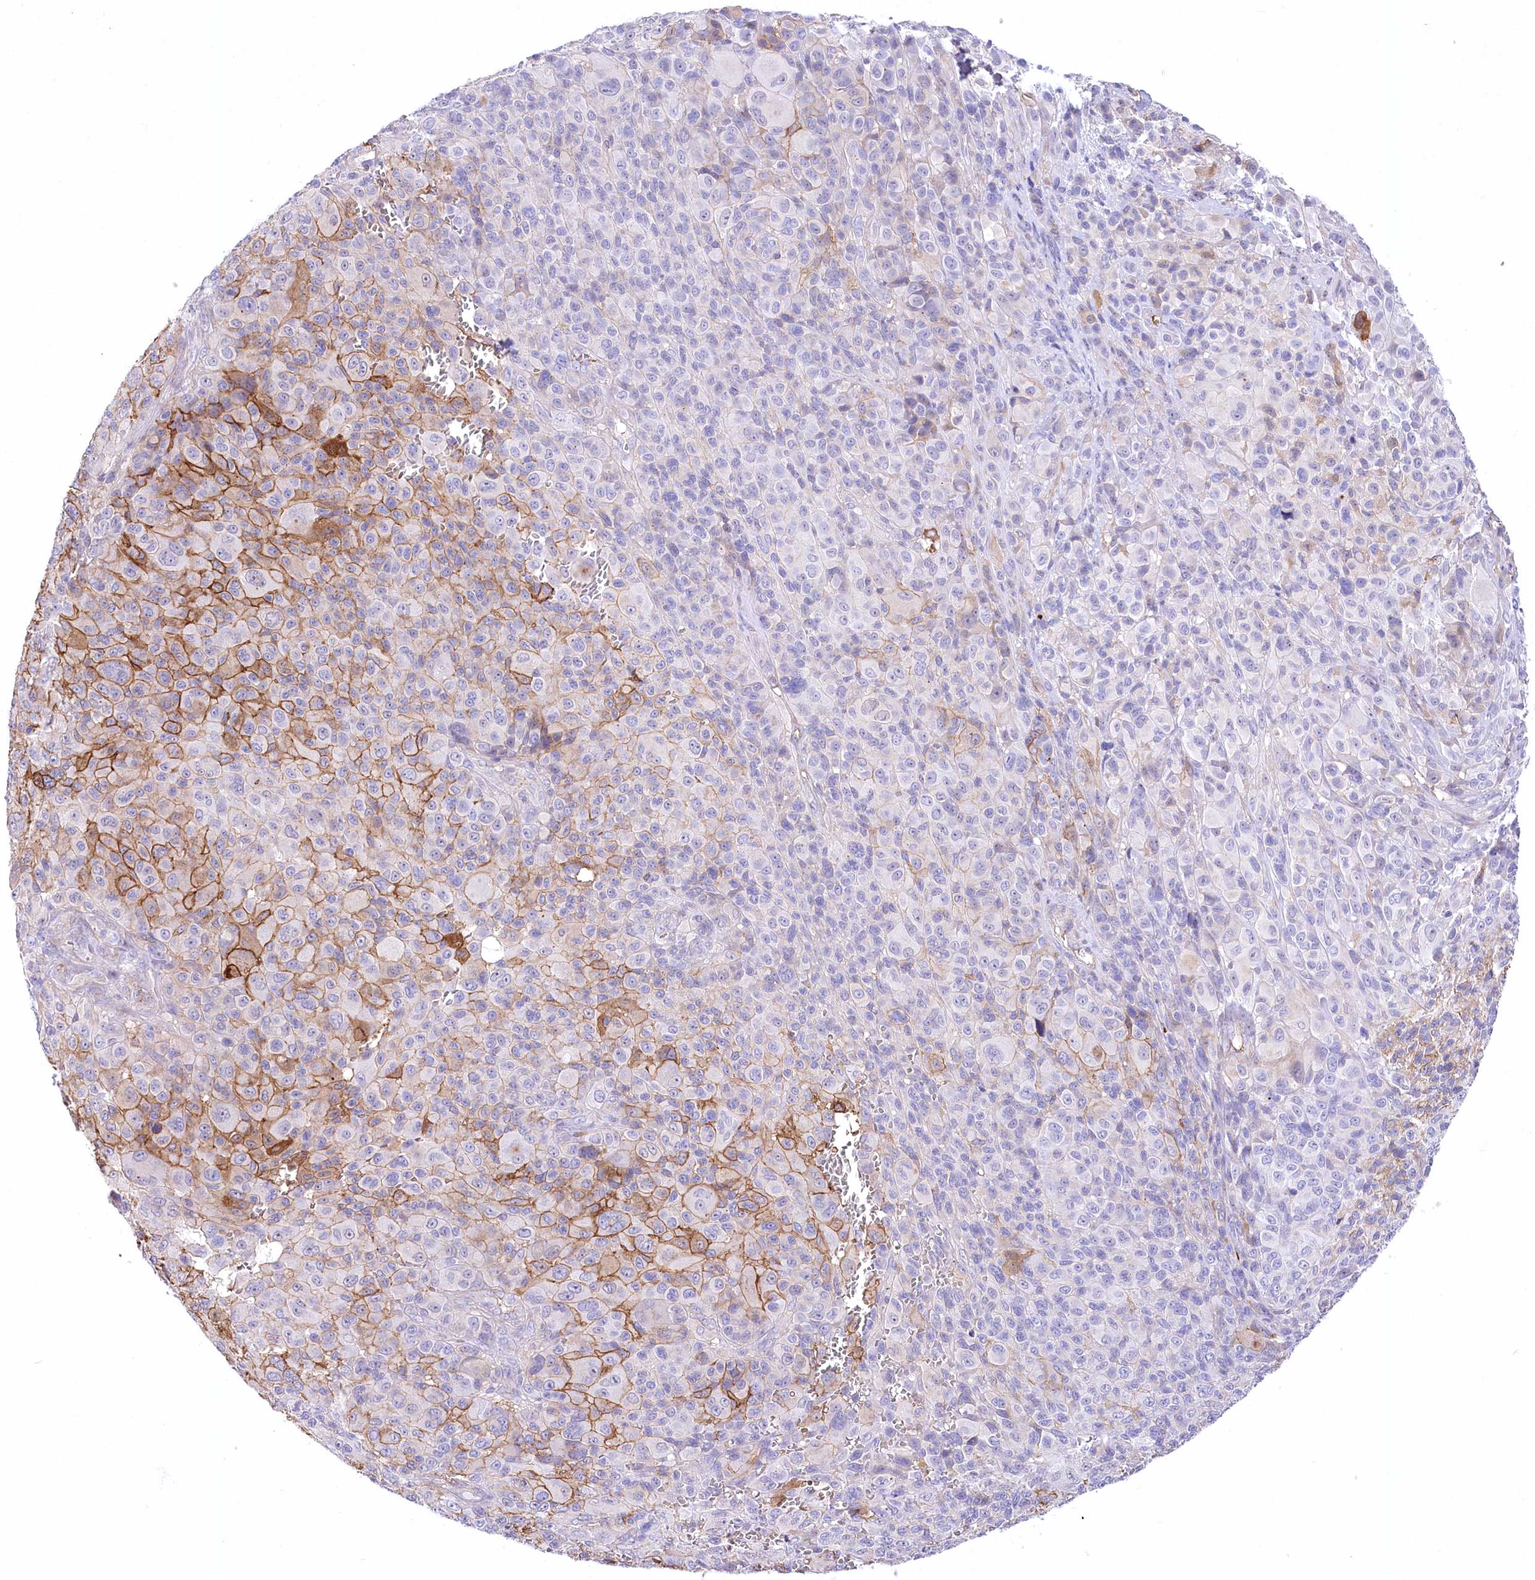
{"staining": {"intensity": "moderate", "quantity": "<25%", "location": "cytoplasmic/membranous"}, "tissue": "melanoma", "cell_type": "Tumor cells", "image_type": "cancer", "snomed": [{"axis": "morphology", "description": "Malignant melanoma, NOS"}, {"axis": "topography", "description": "Skin of trunk"}], "caption": "This image shows immunohistochemistry staining of human malignant melanoma, with low moderate cytoplasmic/membranous positivity in about <25% of tumor cells.", "gene": "CEP164", "patient": {"sex": "male", "age": 71}}